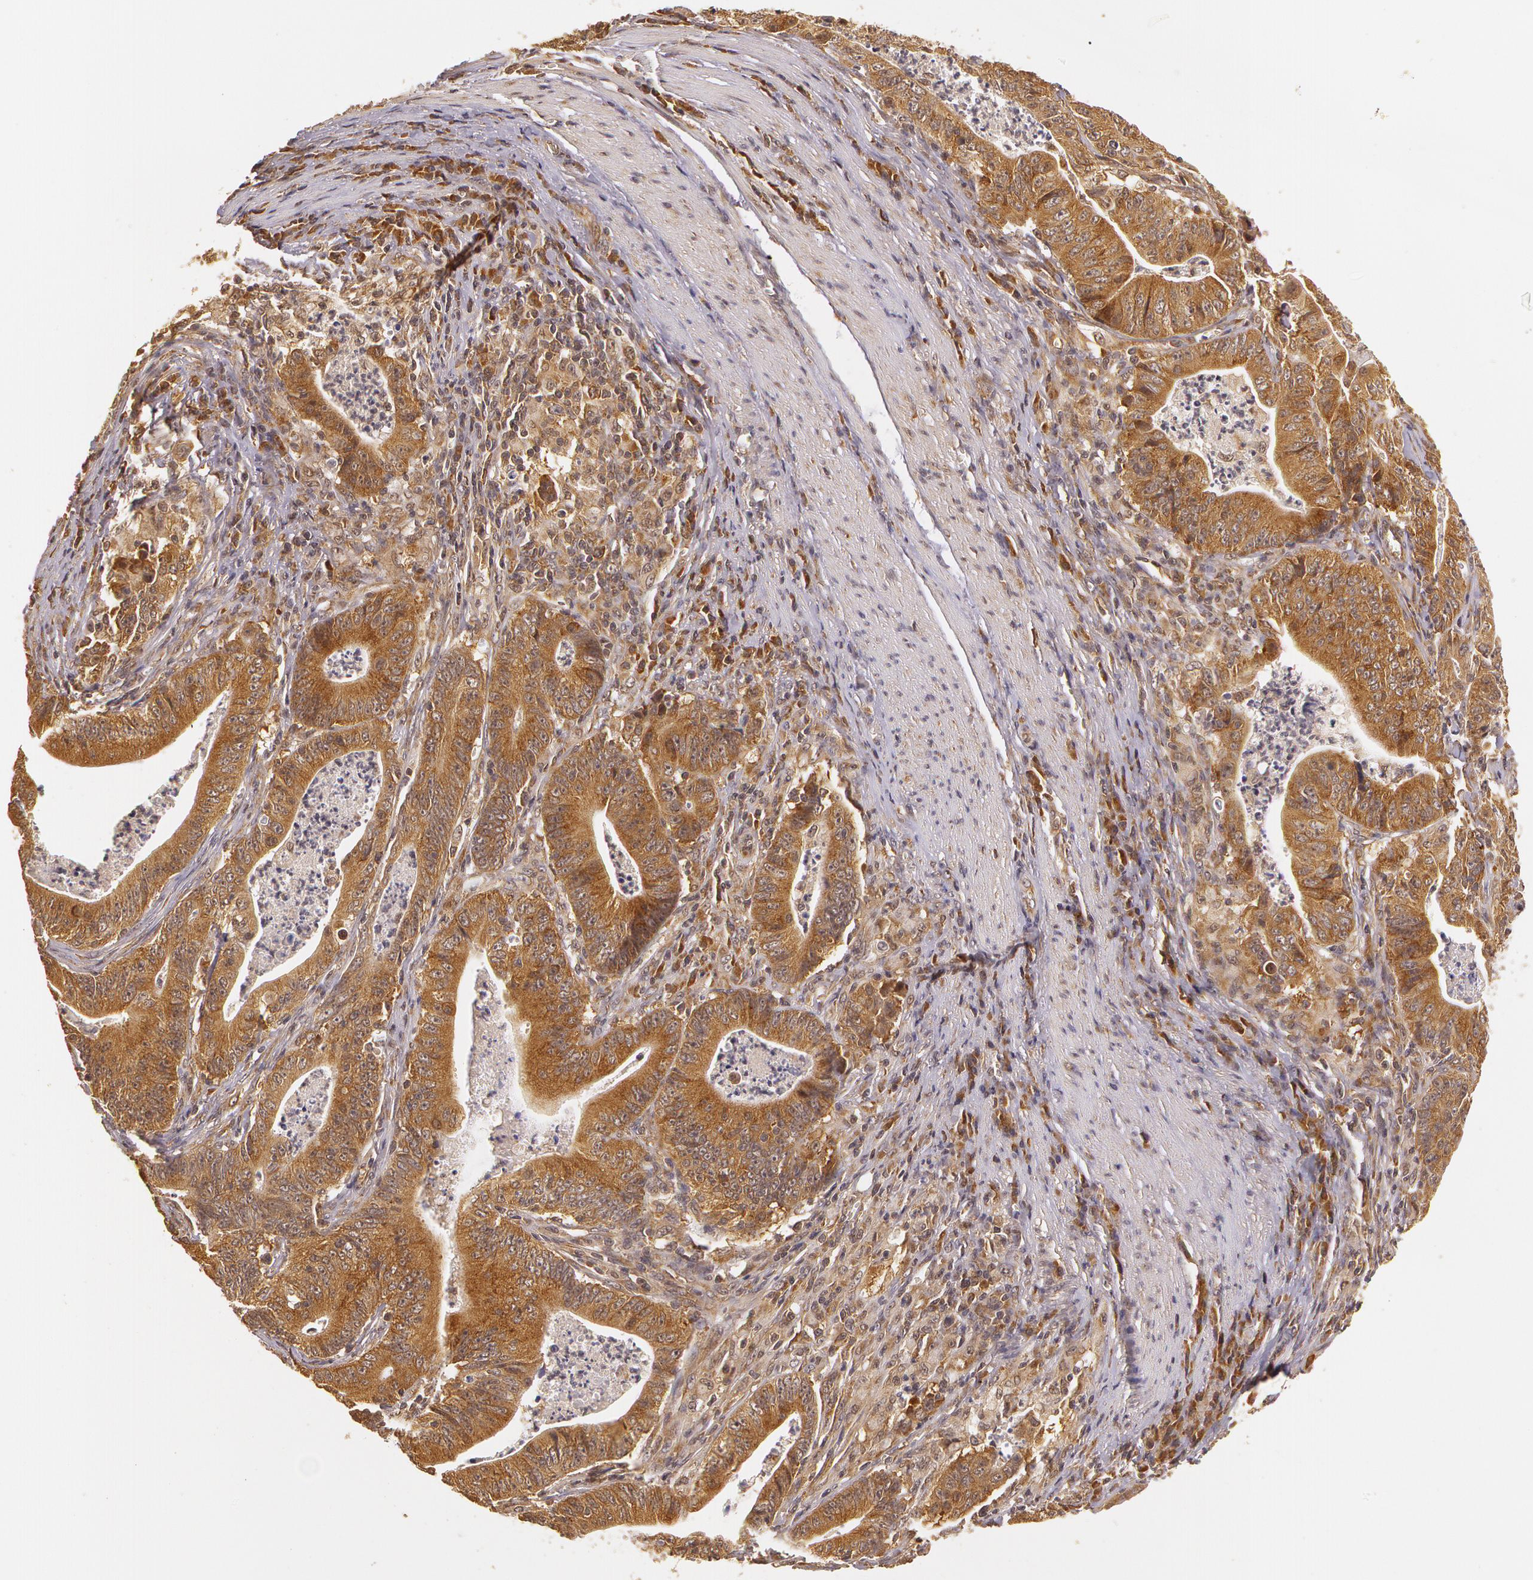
{"staining": {"intensity": "moderate", "quantity": ">75%", "location": "cytoplasmic/membranous"}, "tissue": "stomach cancer", "cell_type": "Tumor cells", "image_type": "cancer", "snomed": [{"axis": "morphology", "description": "Adenocarcinoma, NOS"}, {"axis": "topography", "description": "Stomach, lower"}], "caption": "A brown stain highlights moderate cytoplasmic/membranous staining of a protein in stomach adenocarcinoma tumor cells. (Brightfield microscopy of DAB IHC at high magnification).", "gene": "ASCC2", "patient": {"sex": "female", "age": 86}}